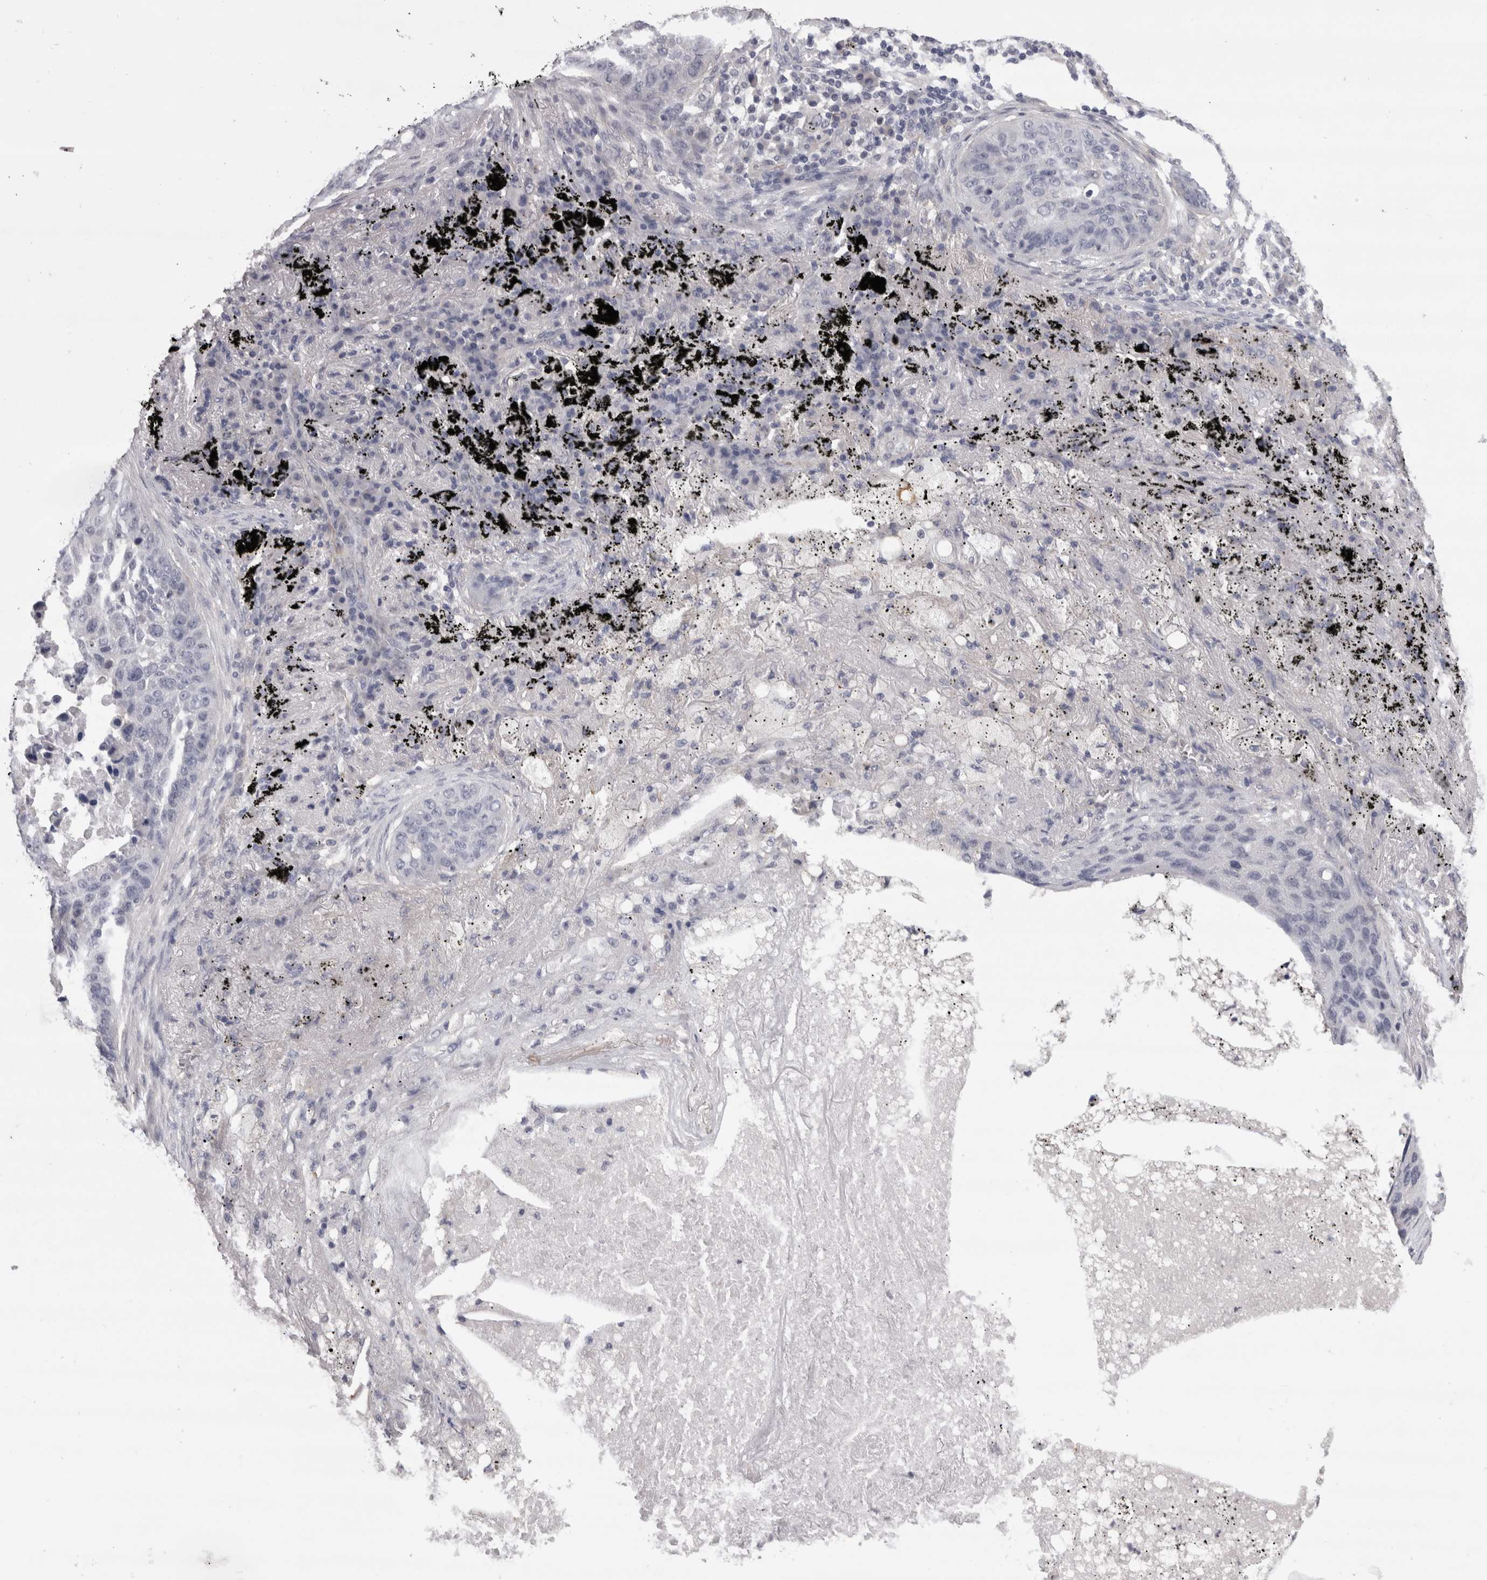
{"staining": {"intensity": "negative", "quantity": "none", "location": "none"}, "tissue": "lung cancer", "cell_type": "Tumor cells", "image_type": "cancer", "snomed": [{"axis": "morphology", "description": "Squamous cell carcinoma, NOS"}, {"axis": "topography", "description": "Lung"}], "caption": "The photomicrograph exhibits no significant expression in tumor cells of lung cancer (squamous cell carcinoma).", "gene": "LYZL6", "patient": {"sex": "female", "age": 63}}